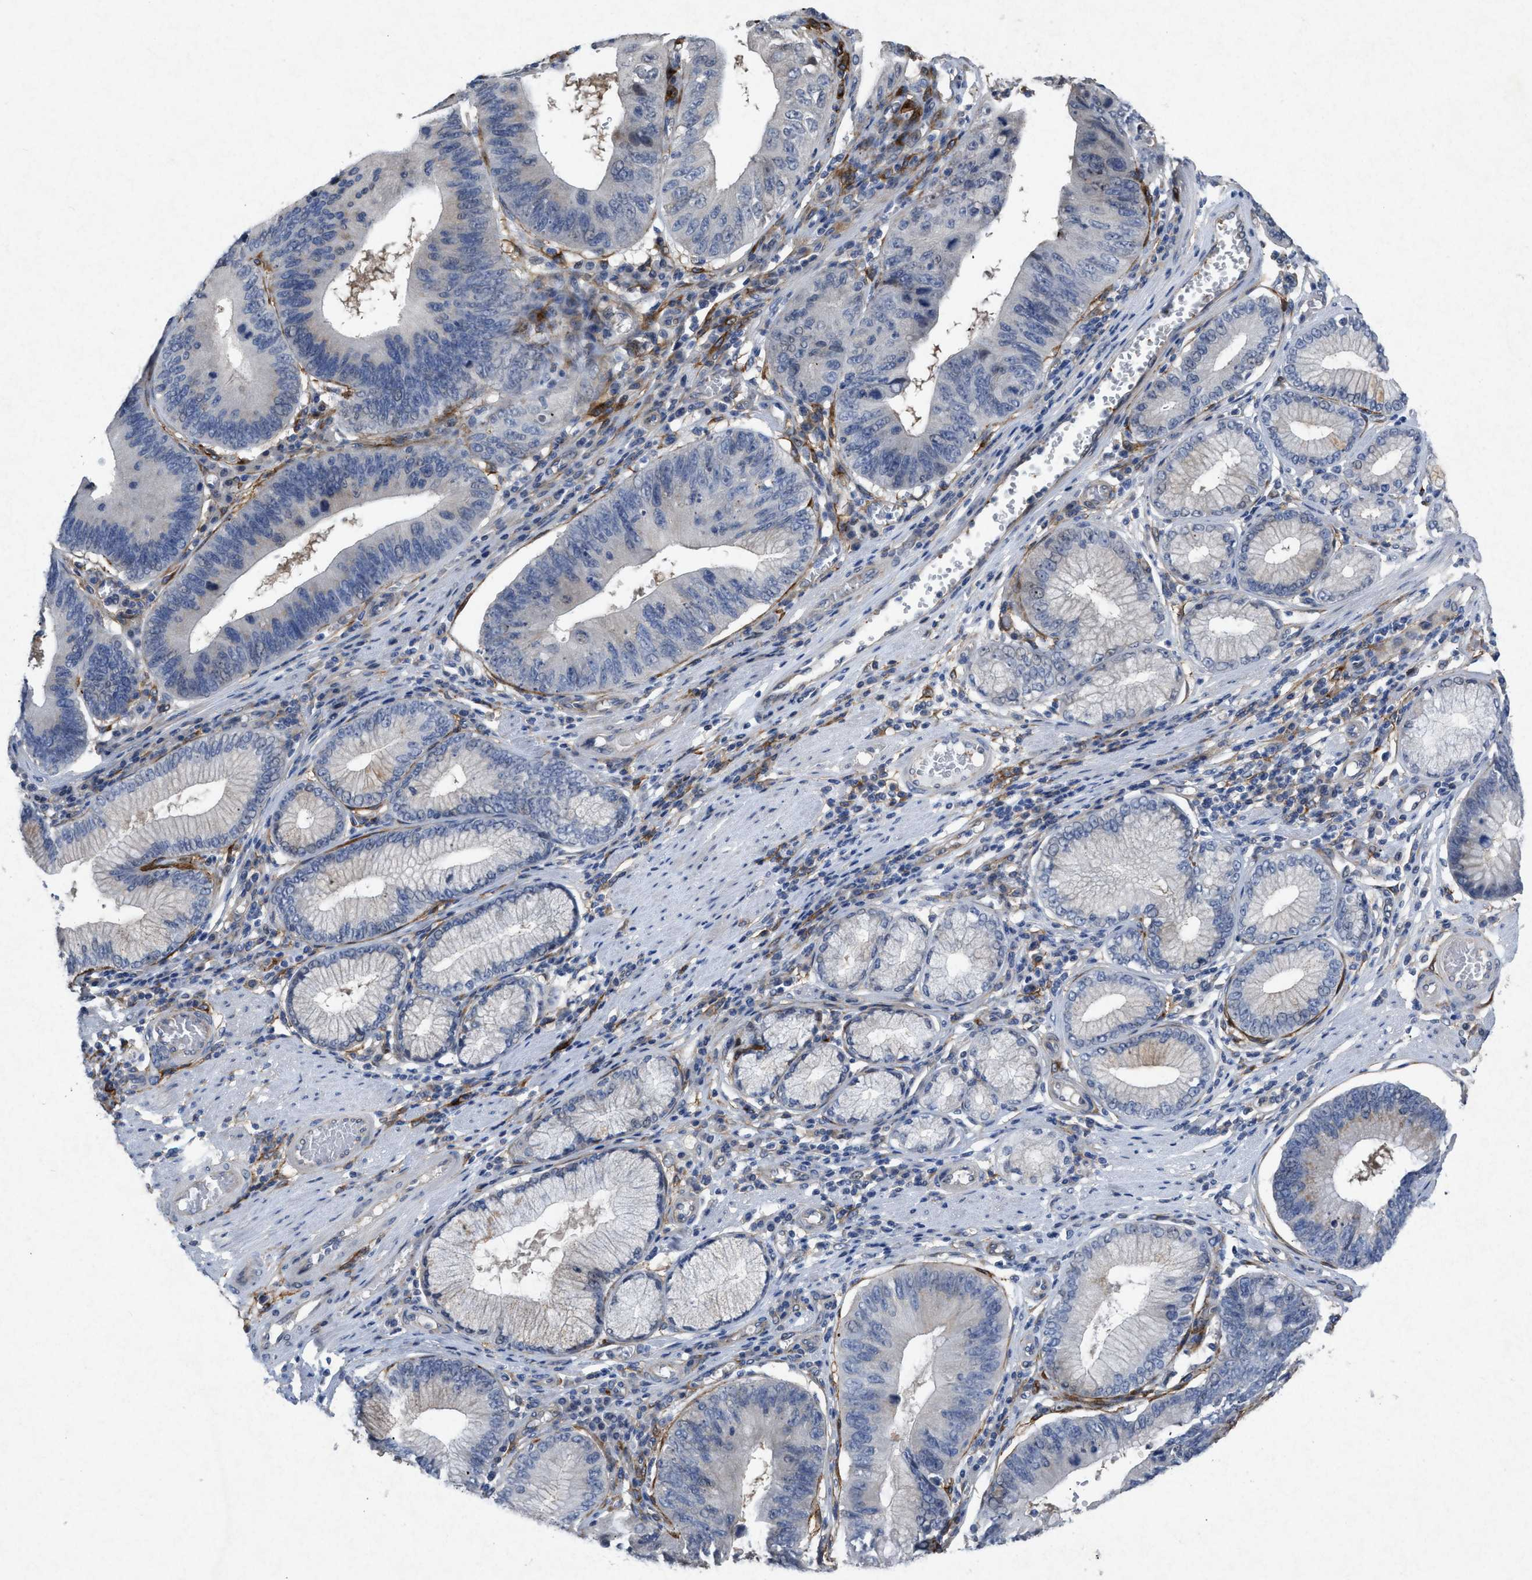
{"staining": {"intensity": "negative", "quantity": "none", "location": "none"}, "tissue": "stomach cancer", "cell_type": "Tumor cells", "image_type": "cancer", "snomed": [{"axis": "morphology", "description": "Adenocarcinoma, NOS"}, {"axis": "topography", "description": "Stomach"}], "caption": "Adenocarcinoma (stomach) was stained to show a protein in brown. There is no significant staining in tumor cells. (Stains: DAB (3,3'-diaminobenzidine) IHC with hematoxylin counter stain, Microscopy: brightfield microscopy at high magnification).", "gene": "PDGFRA", "patient": {"sex": "male", "age": 59}}